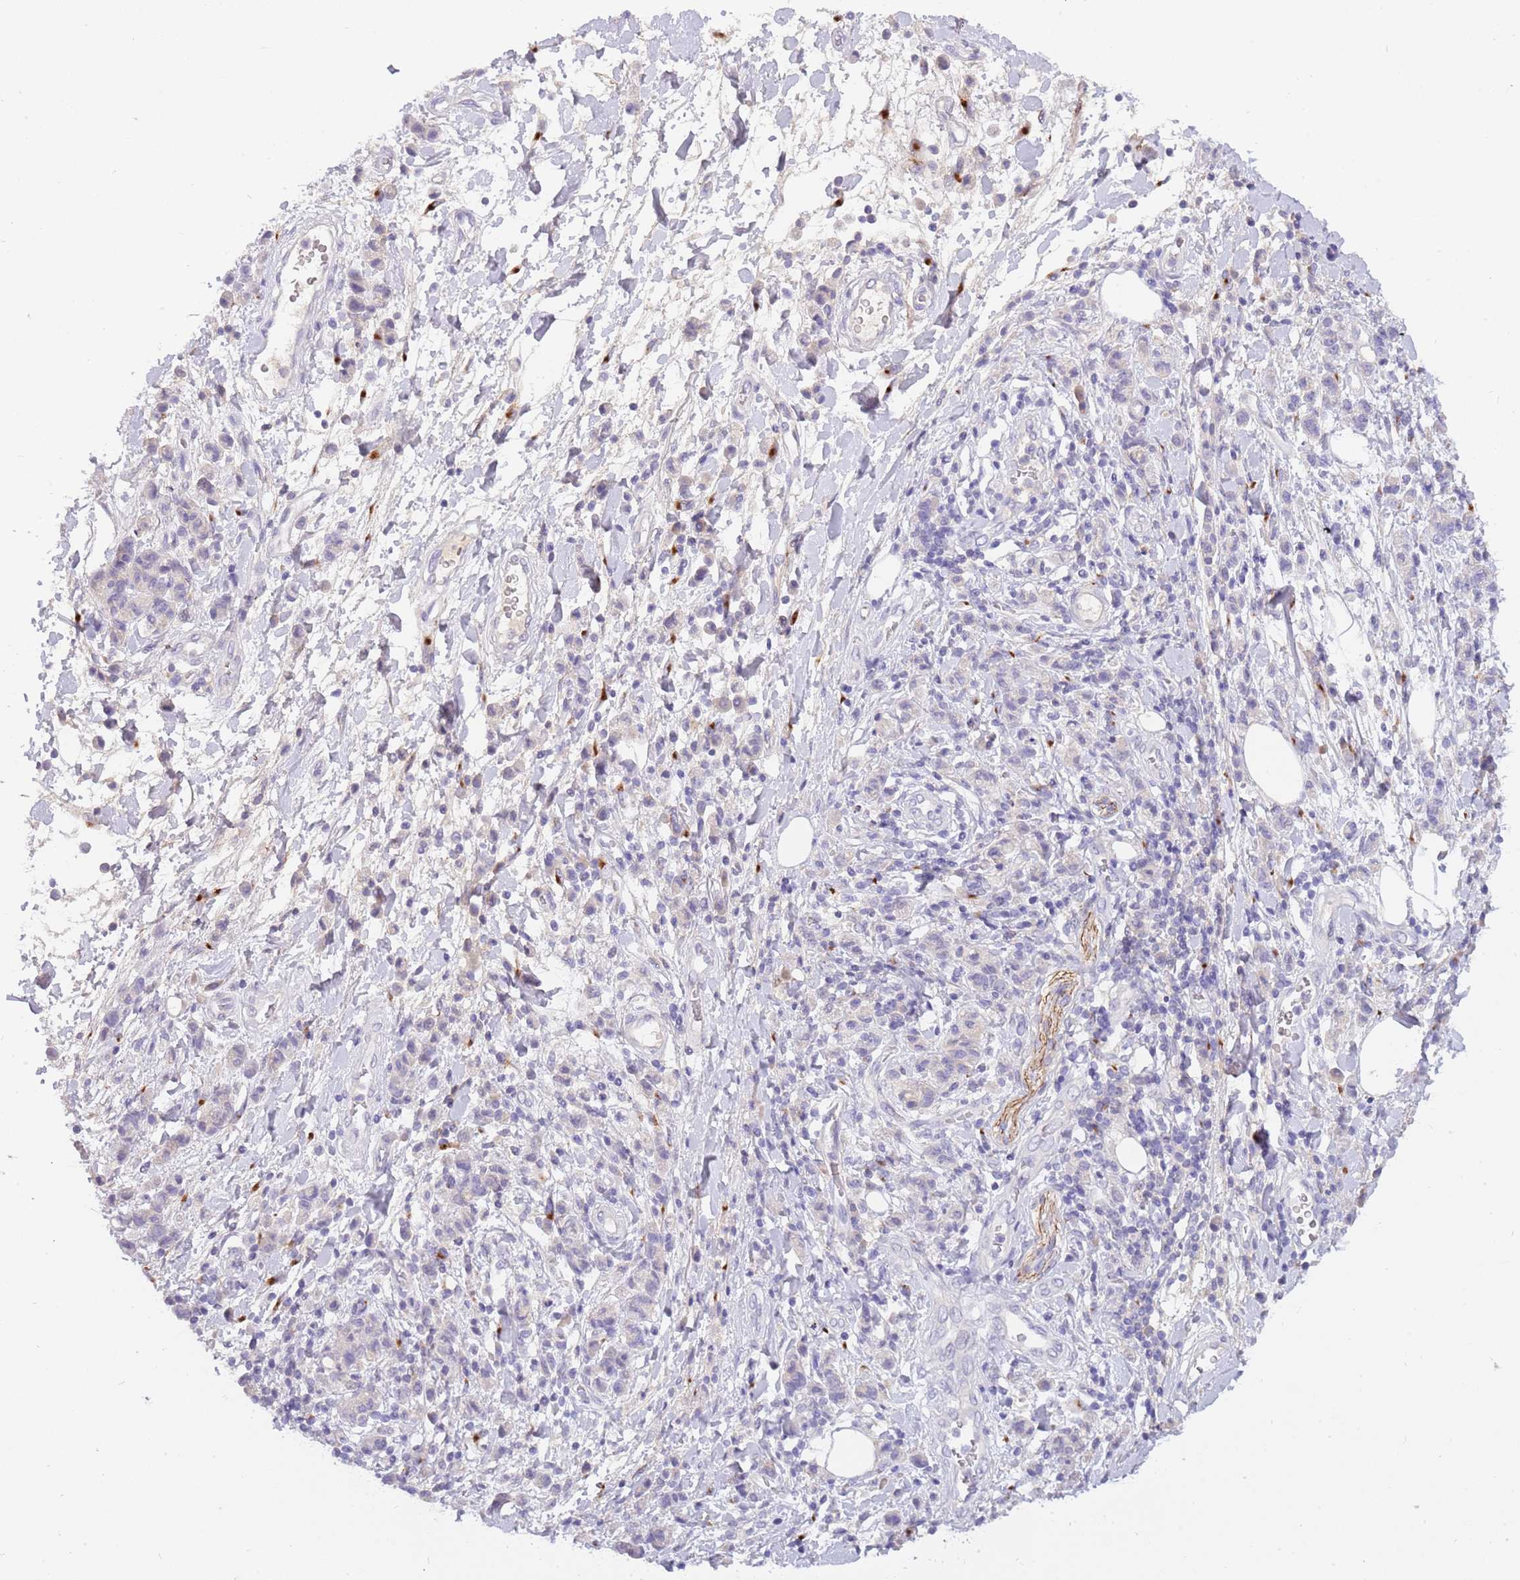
{"staining": {"intensity": "negative", "quantity": "none", "location": "none"}, "tissue": "stomach cancer", "cell_type": "Tumor cells", "image_type": "cancer", "snomed": [{"axis": "morphology", "description": "Adenocarcinoma, NOS"}, {"axis": "topography", "description": "Stomach"}], "caption": "Immunohistochemistry (IHC) of human adenocarcinoma (stomach) displays no positivity in tumor cells. (Brightfield microscopy of DAB immunohistochemistry (IHC) at high magnification).", "gene": "CFAP73", "patient": {"sex": "male", "age": 77}}